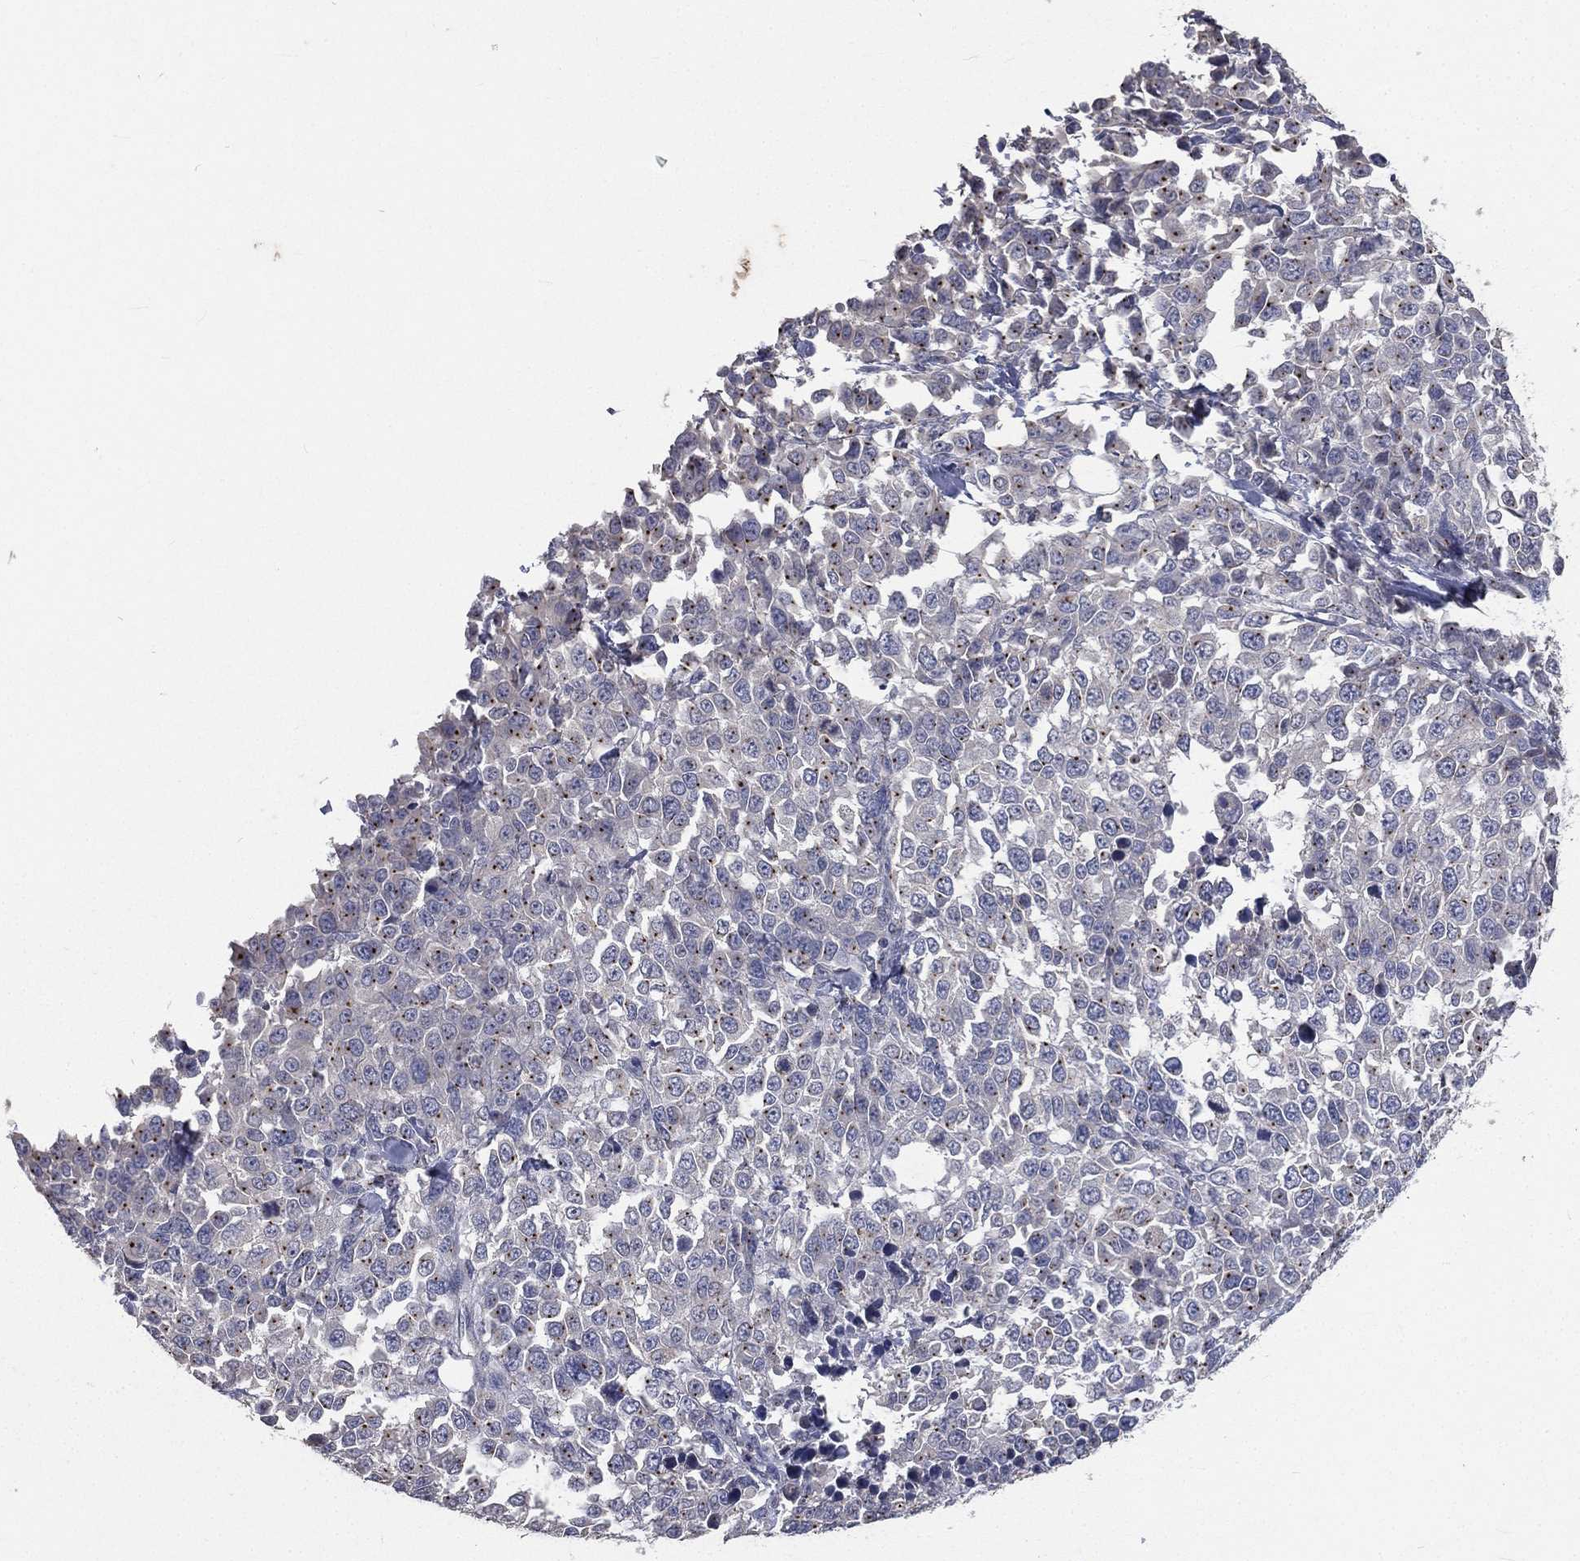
{"staining": {"intensity": "negative", "quantity": "none", "location": "none"}, "tissue": "melanoma", "cell_type": "Tumor cells", "image_type": "cancer", "snomed": [{"axis": "morphology", "description": "Malignant melanoma, Metastatic site"}, {"axis": "topography", "description": "Skin"}], "caption": "Immunohistochemistry (IHC) of malignant melanoma (metastatic site) displays no positivity in tumor cells.", "gene": "CROCC", "patient": {"sex": "male", "age": 84}}